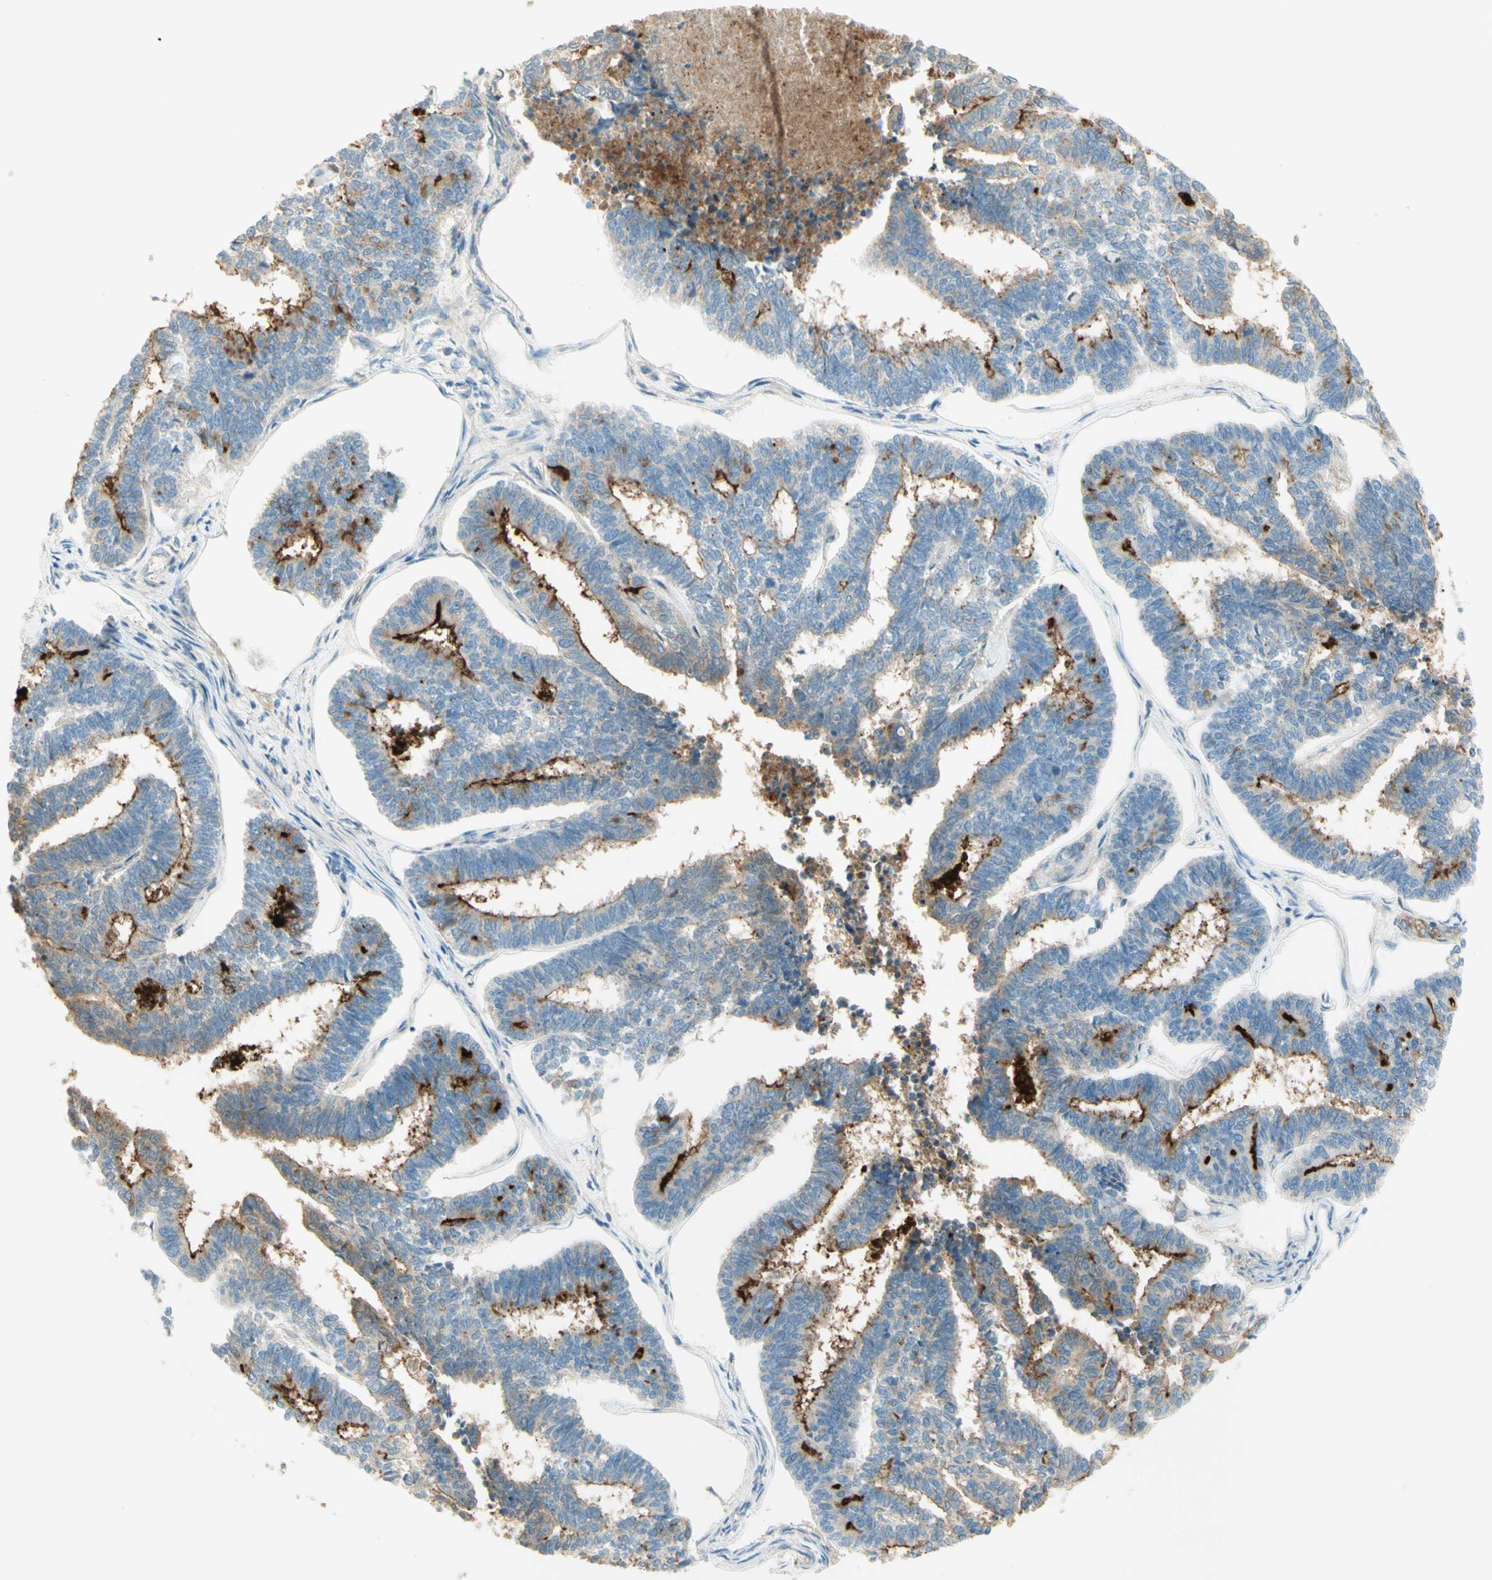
{"staining": {"intensity": "strong", "quantity": "25%-75%", "location": "cytoplasmic/membranous"}, "tissue": "endometrial cancer", "cell_type": "Tumor cells", "image_type": "cancer", "snomed": [{"axis": "morphology", "description": "Adenocarcinoma, NOS"}, {"axis": "topography", "description": "Endometrium"}], "caption": "A brown stain shows strong cytoplasmic/membranous expression of a protein in human endometrial adenocarcinoma tumor cells.", "gene": "PROM1", "patient": {"sex": "female", "age": 70}}